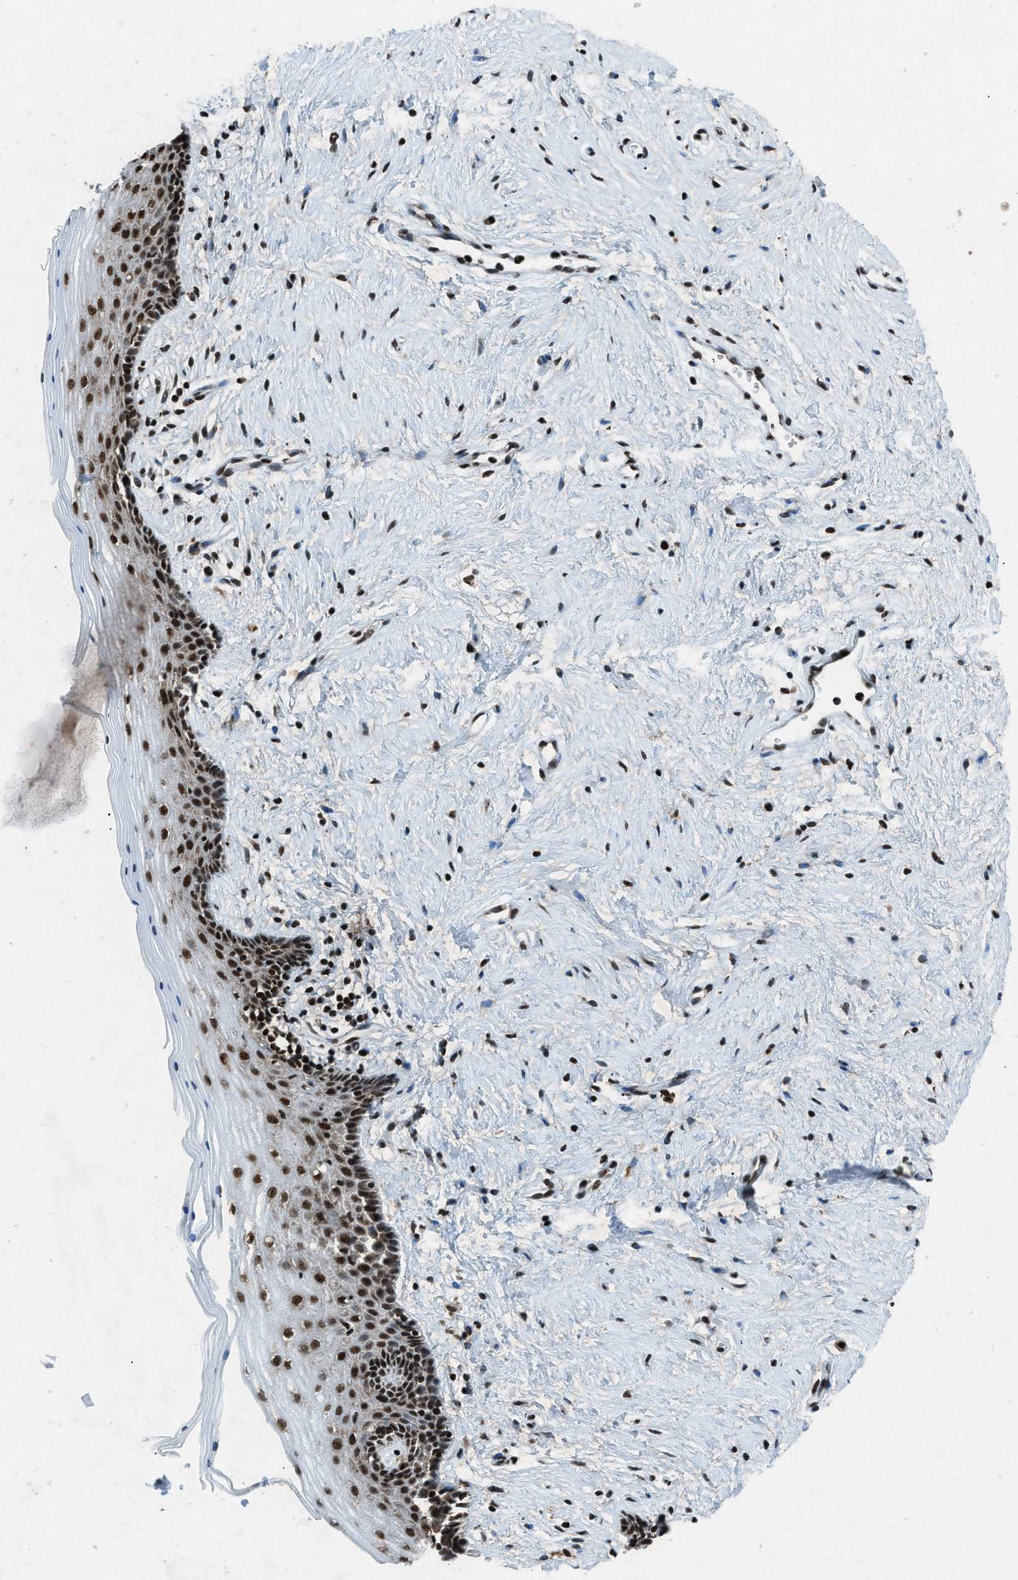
{"staining": {"intensity": "strong", "quantity": ">75%", "location": "nuclear"}, "tissue": "vagina", "cell_type": "Squamous epithelial cells", "image_type": "normal", "snomed": [{"axis": "morphology", "description": "Normal tissue, NOS"}, {"axis": "topography", "description": "Vagina"}], "caption": "DAB (3,3'-diaminobenzidine) immunohistochemical staining of unremarkable human vagina shows strong nuclear protein expression in about >75% of squamous epithelial cells.", "gene": "NXF1", "patient": {"sex": "female", "age": 44}}